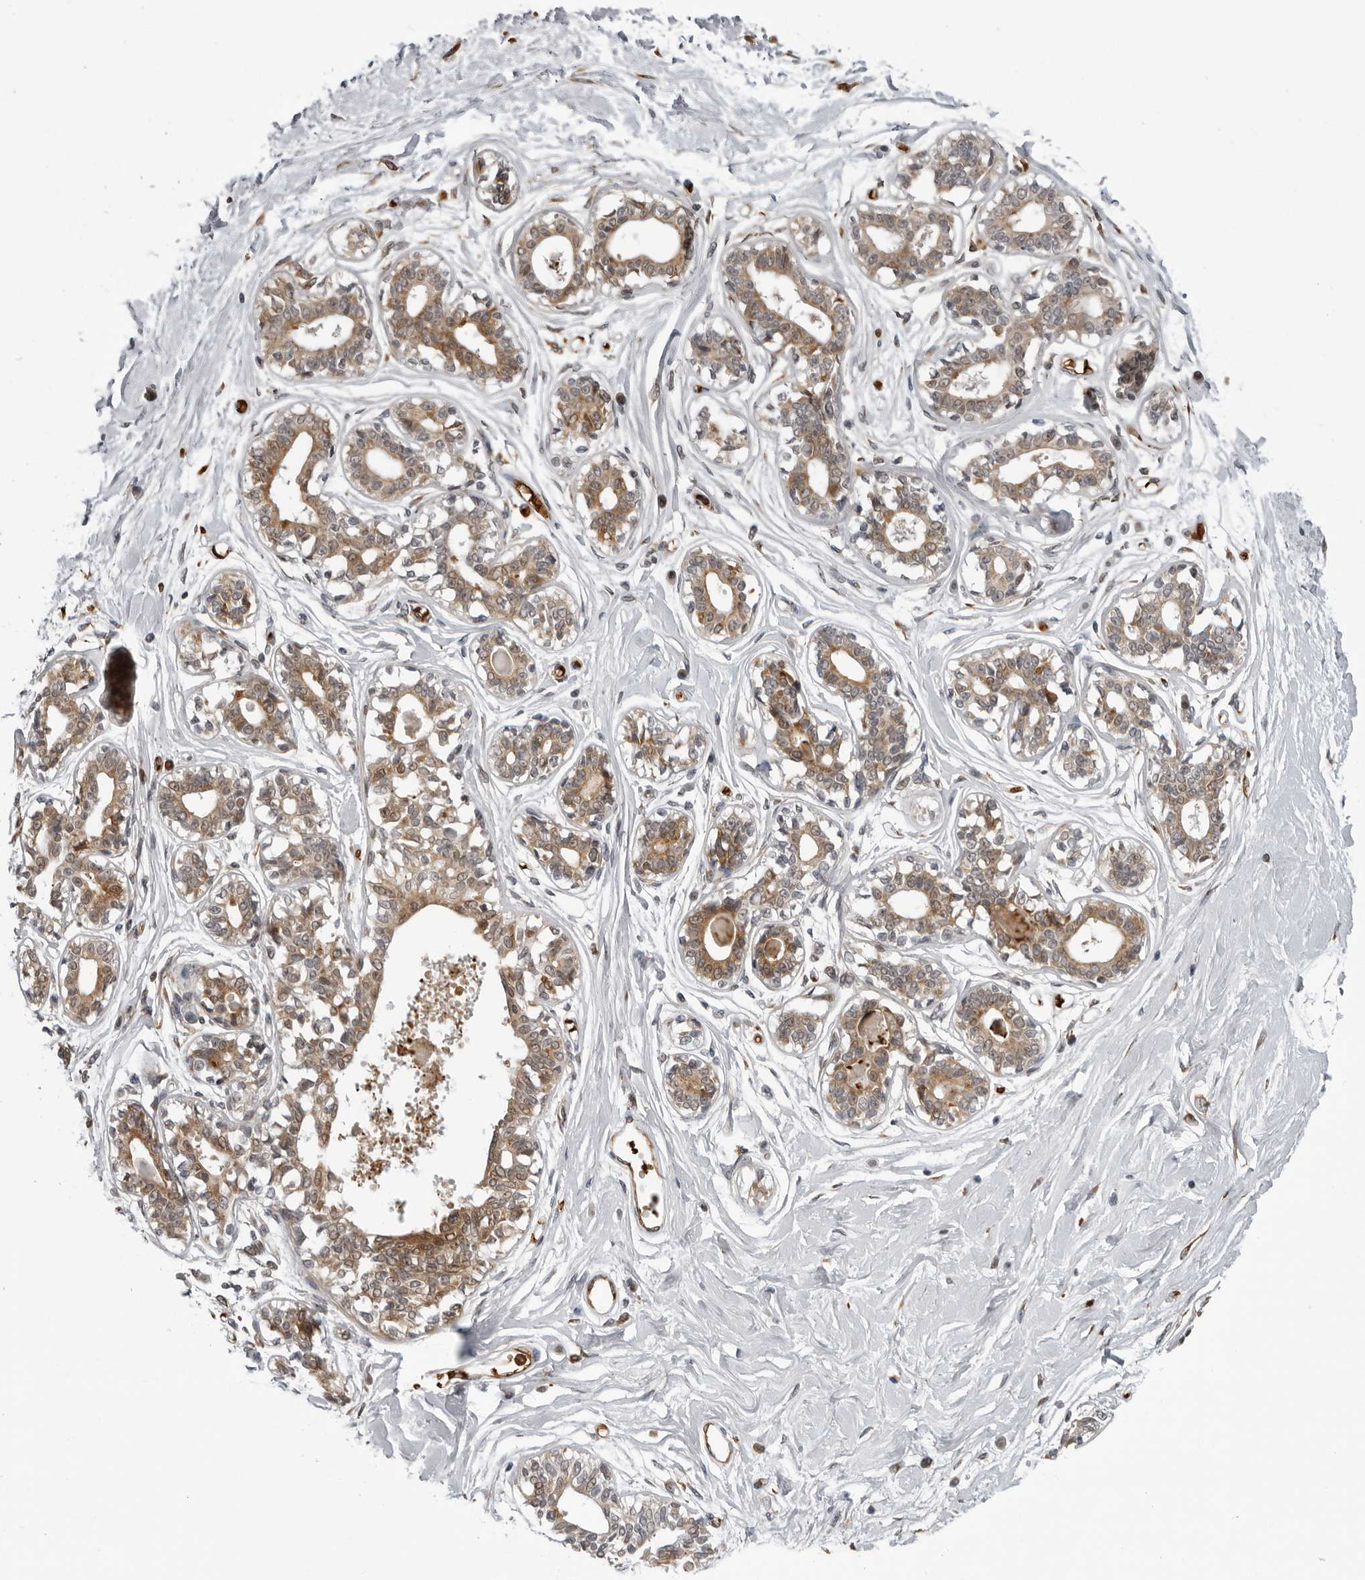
{"staining": {"intensity": "negative", "quantity": "none", "location": "none"}, "tissue": "breast", "cell_type": "Adipocytes", "image_type": "normal", "snomed": [{"axis": "morphology", "description": "Normal tissue, NOS"}, {"axis": "topography", "description": "Breast"}], "caption": "A high-resolution histopathology image shows immunohistochemistry staining of normal breast, which shows no significant expression in adipocytes.", "gene": "THOP1", "patient": {"sex": "female", "age": 45}}